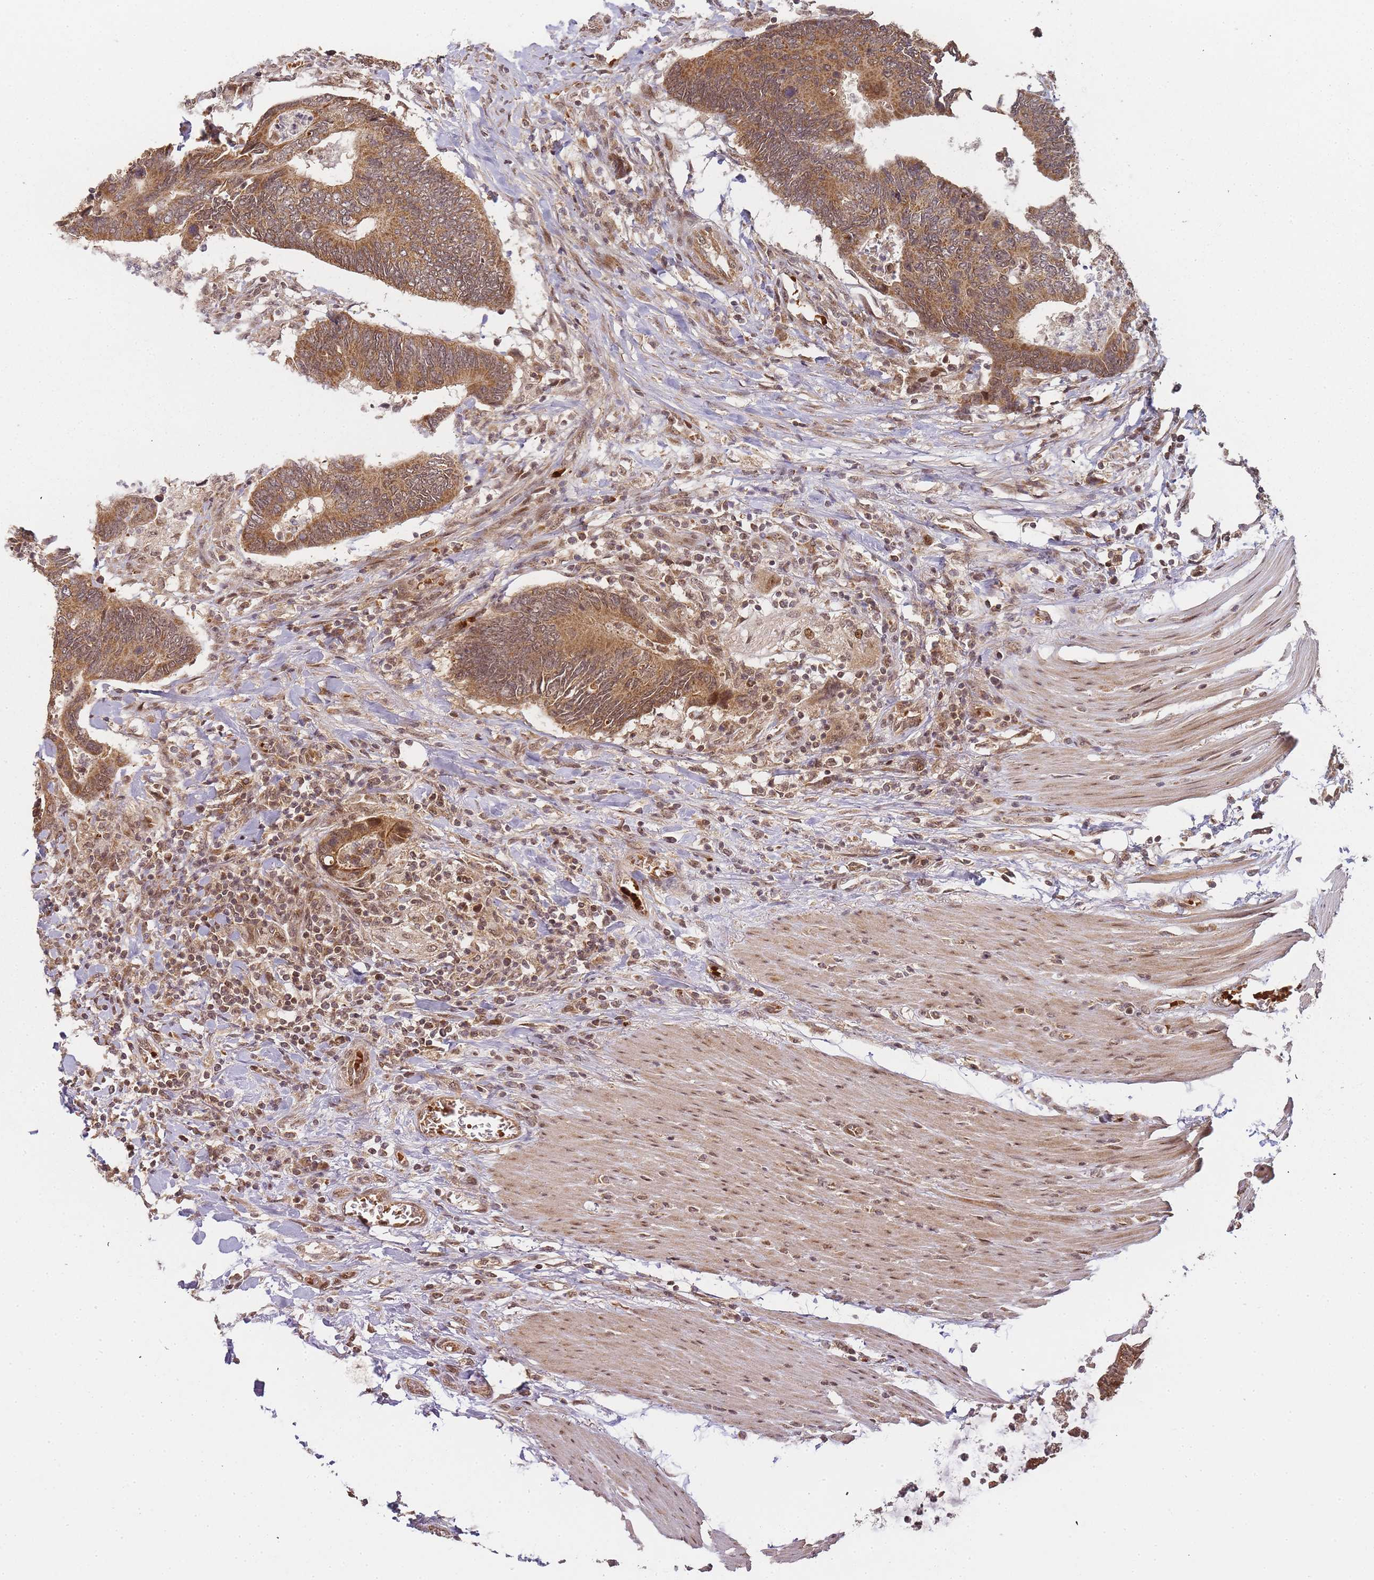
{"staining": {"intensity": "moderate", "quantity": ">75%", "location": "cytoplasmic/membranous"}, "tissue": "colorectal cancer", "cell_type": "Tumor cells", "image_type": "cancer", "snomed": [{"axis": "morphology", "description": "Adenocarcinoma, NOS"}, {"axis": "topography", "description": "Colon"}], "caption": "A histopathology image of human colorectal cancer stained for a protein shows moderate cytoplasmic/membranous brown staining in tumor cells. The protein is shown in brown color, while the nuclei are stained blue.", "gene": "ZNF497", "patient": {"sex": "male", "age": 87}}